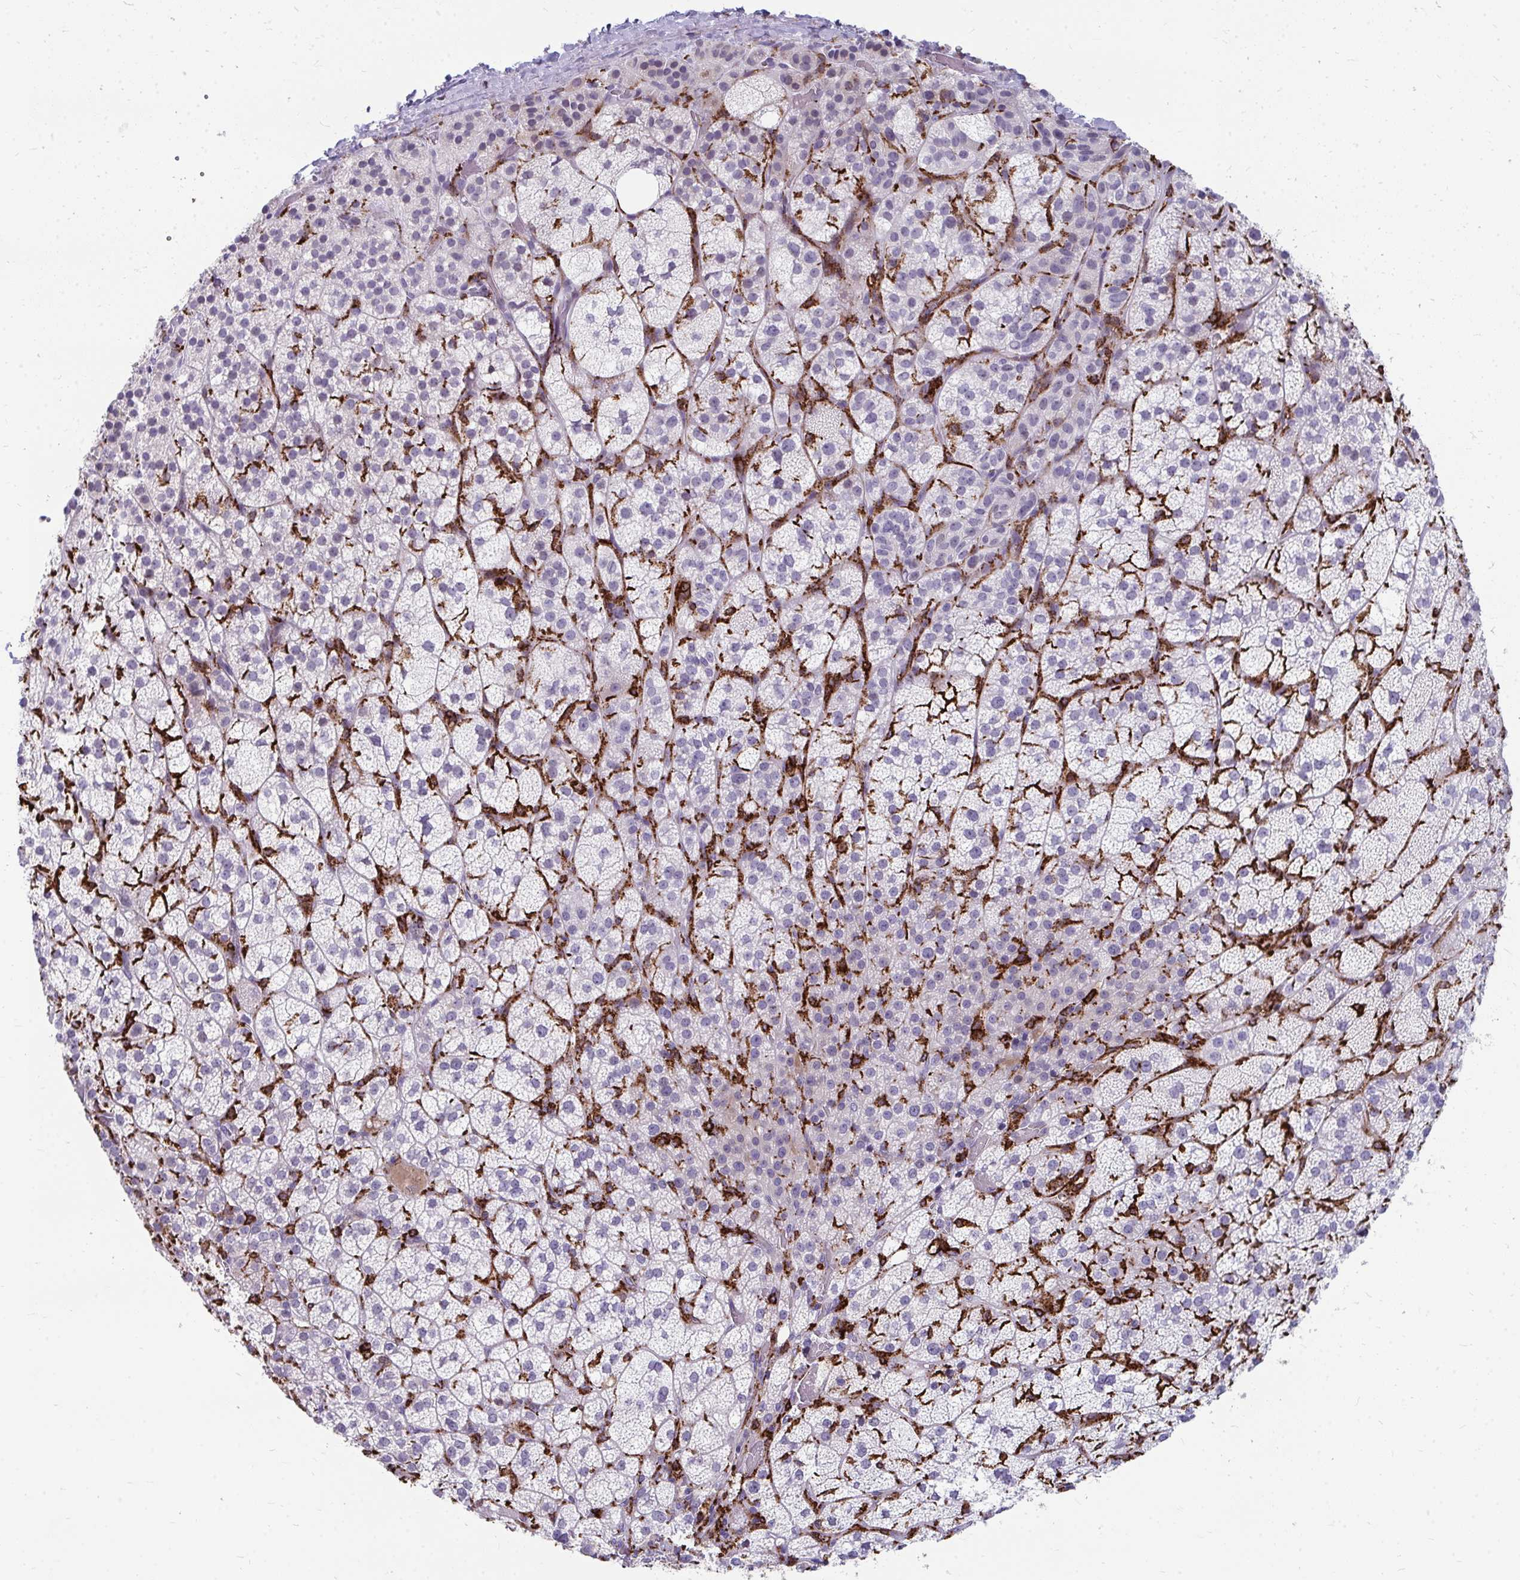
{"staining": {"intensity": "negative", "quantity": "none", "location": "none"}, "tissue": "adrenal gland", "cell_type": "Glandular cells", "image_type": "normal", "snomed": [{"axis": "morphology", "description": "Normal tissue, NOS"}, {"axis": "topography", "description": "Adrenal gland"}], "caption": "This is an IHC histopathology image of normal human adrenal gland. There is no staining in glandular cells.", "gene": "CD163", "patient": {"sex": "female", "age": 60}}